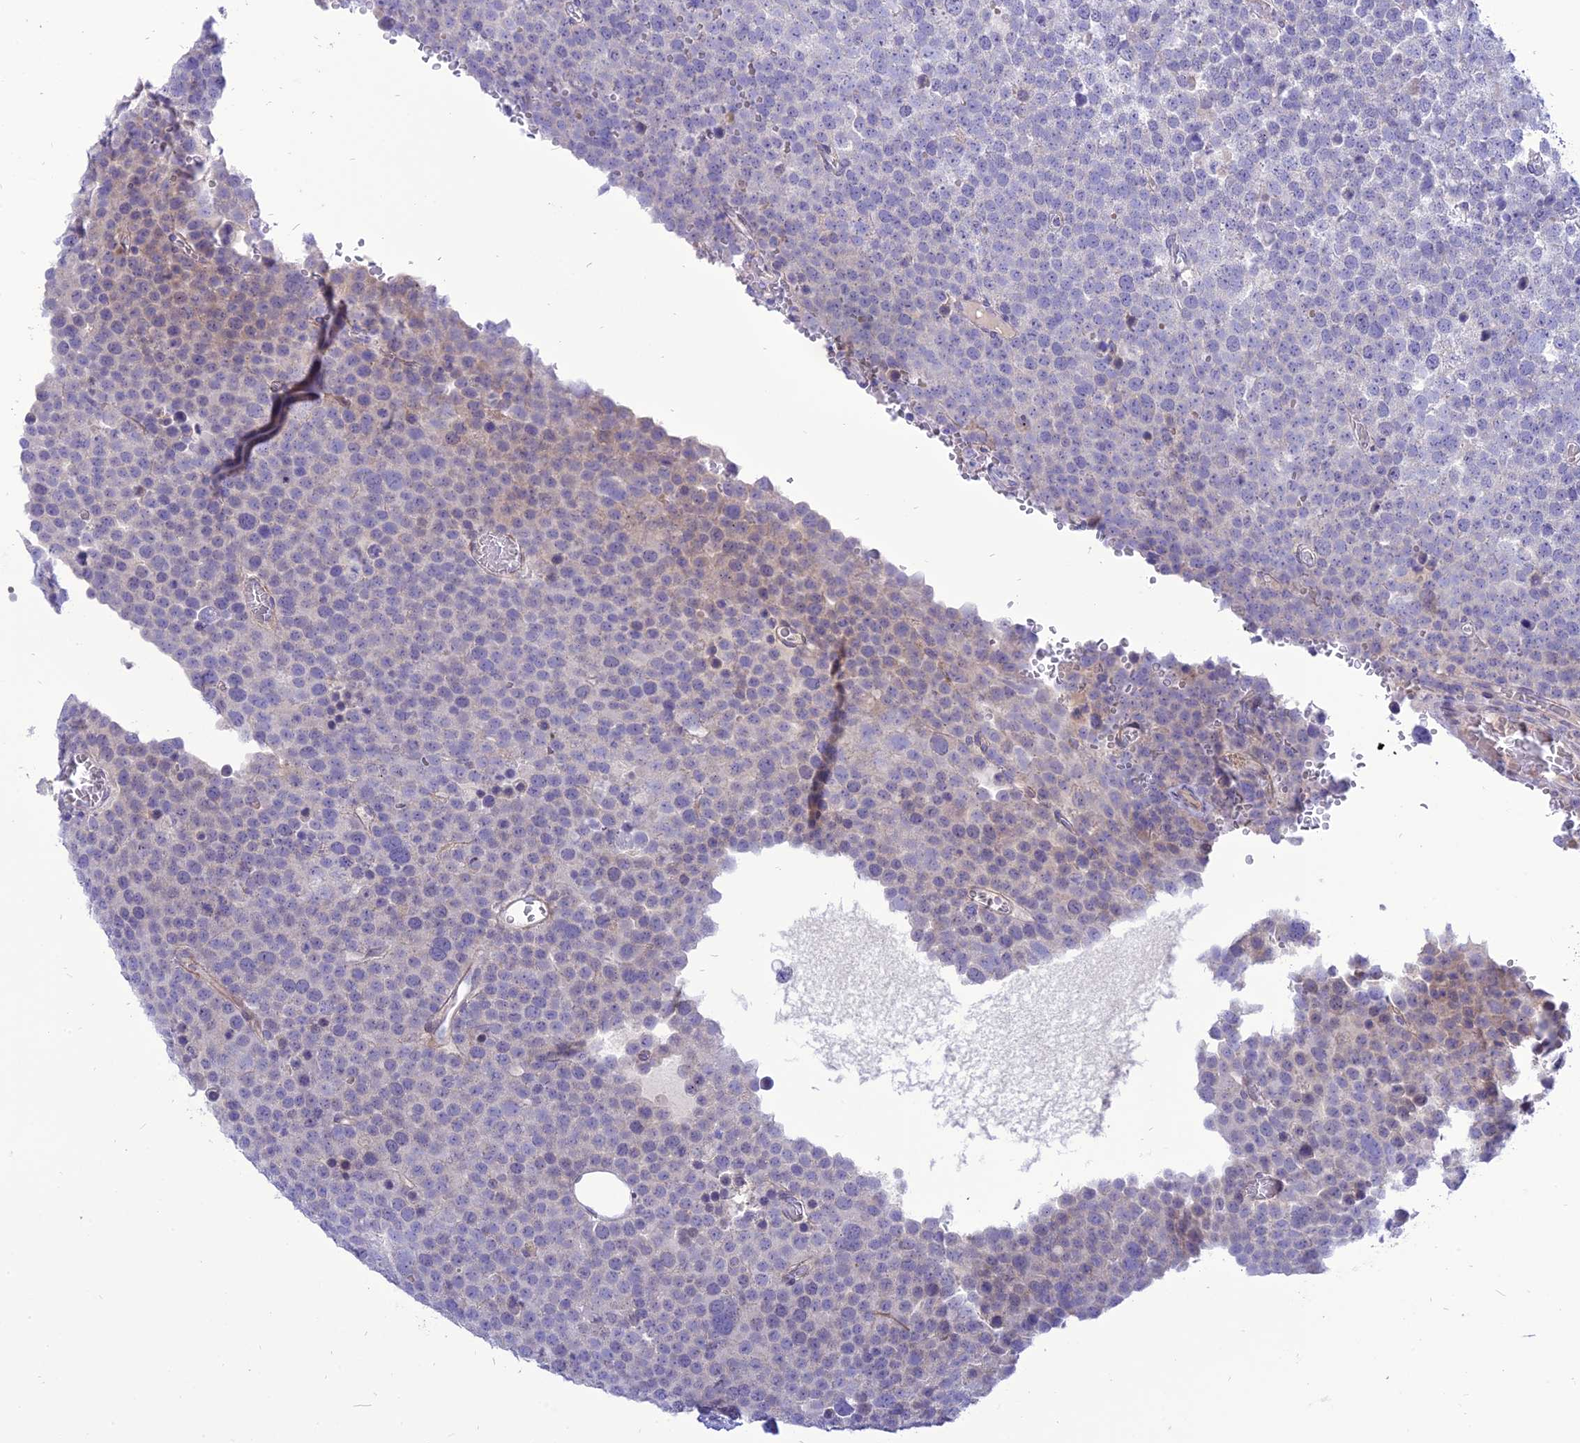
{"staining": {"intensity": "negative", "quantity": "none", "location": "none"}, "tissue": "testis cancer", "cell_type": "Tumor cells", "image_type": "cancer", "snomed": [{"axis": "morphology", "description": "Seminoma, NOS"}, {"axis": "topography", "description": "Testis"}], "caption": "This image is of testis seminoma stained with immunohistochemistry (IHC) to label a protein in brown with the nuclei are counter-stained blue. There is no expression in tumor cells.", "gene": "MBD3L1", "patient": {"sex": "male", "age": 71}}